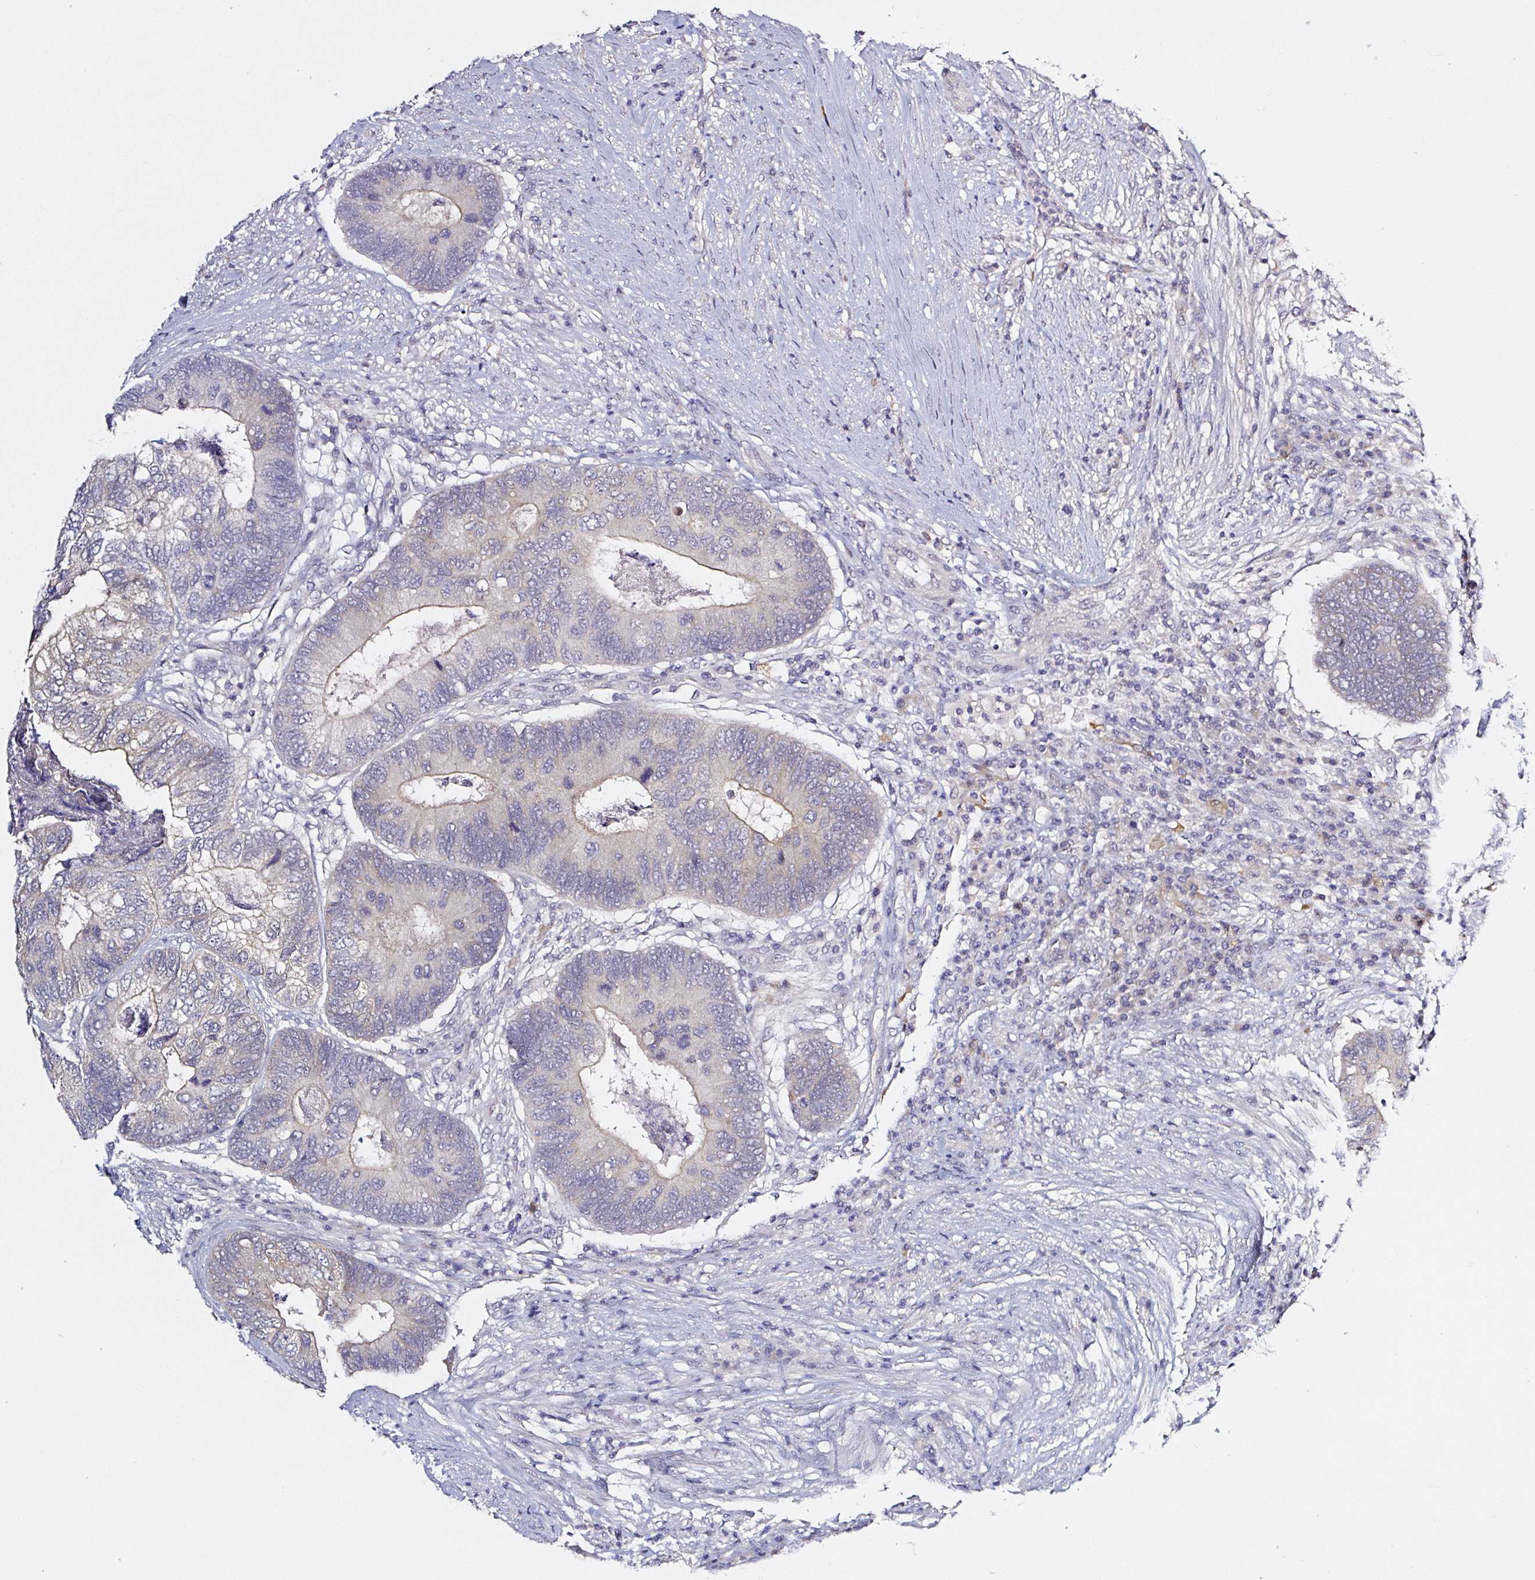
{"staining": {"intensity": "negative", "quantity": "none", "location": "none"}, "tissue": "colorectal cancer", "cell_type": "Tumor cells", "image_type": "cancer", "snomed": [{"axis": "morphology", "description": "Adenocarcinoma, NOS"}, {"axis": "topography", "description": "Colon"}], "caption": "Immunohistochemistry photomicrograph of human colorectal adenocarcinoma stained for a protein (brown), which demonstrates no positivity in tumor cells. The staining is performed using DAB (3,3'-diaminobenzidine) brown chromogen with nuclei counter-stained in using hematoxylin.", "gene": "PRKAA2", "patient": {"sex": "female", "age": 67}}